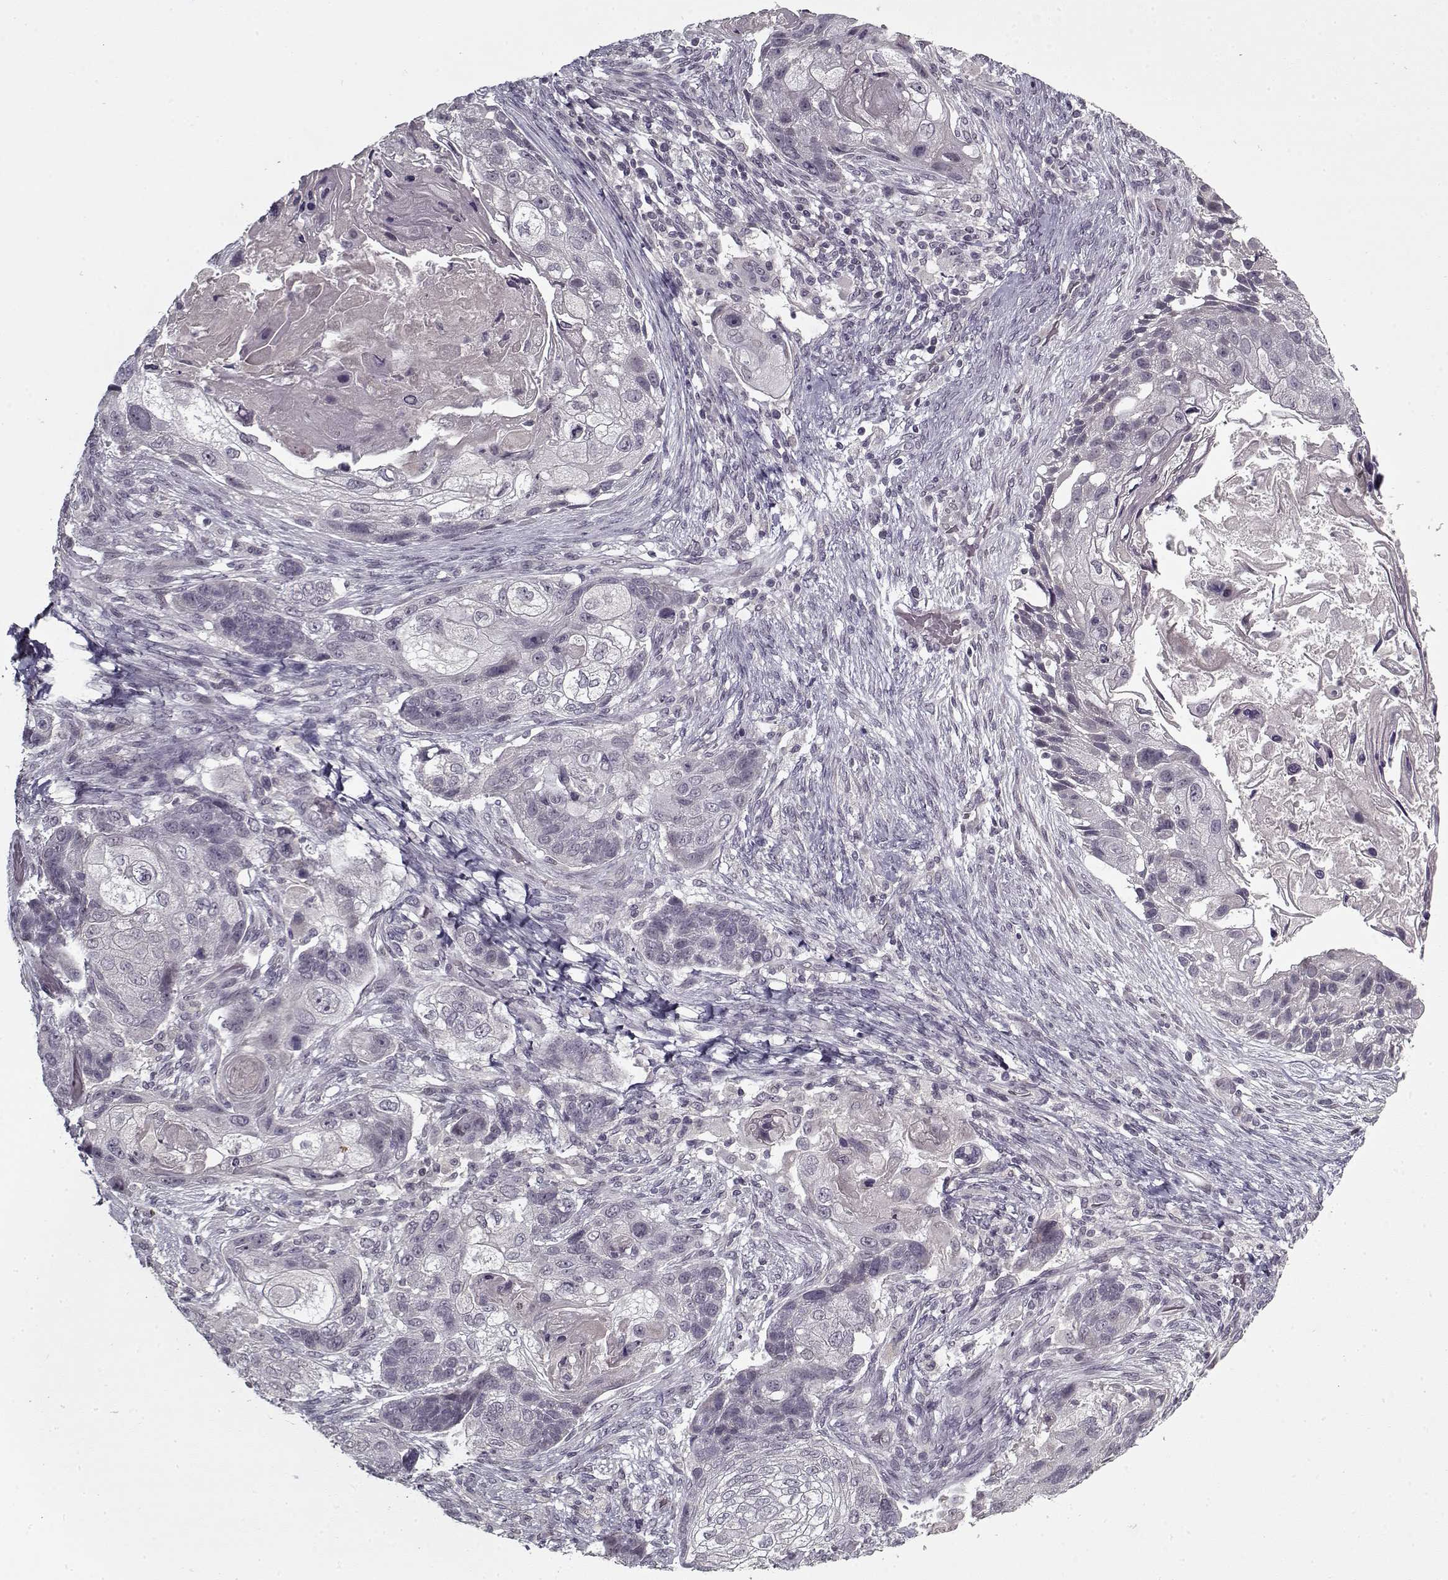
{"staining": {"intensity": "negative", "quantity": "none", "location": "none"}, "tissue": "lung cancer", "cell_type": "Tumor cells", "image_type": "cancer", "snomed": [{"axis": "morphology", "description": "Squamous cell carcinoma, NOS"}, {"axis": "topography", "description": "Lung"}], "caption": "This is a image of IHC staining of lung squamous cell carcinoma, which shows no staining in tumor cells. (Stains: DAB IHC with hematoxylin counter stain, Microscopy: brightfield microscopy at high magnification).", "gene": "LAMA2", "patient": {"sex": "male", "age": 69}}